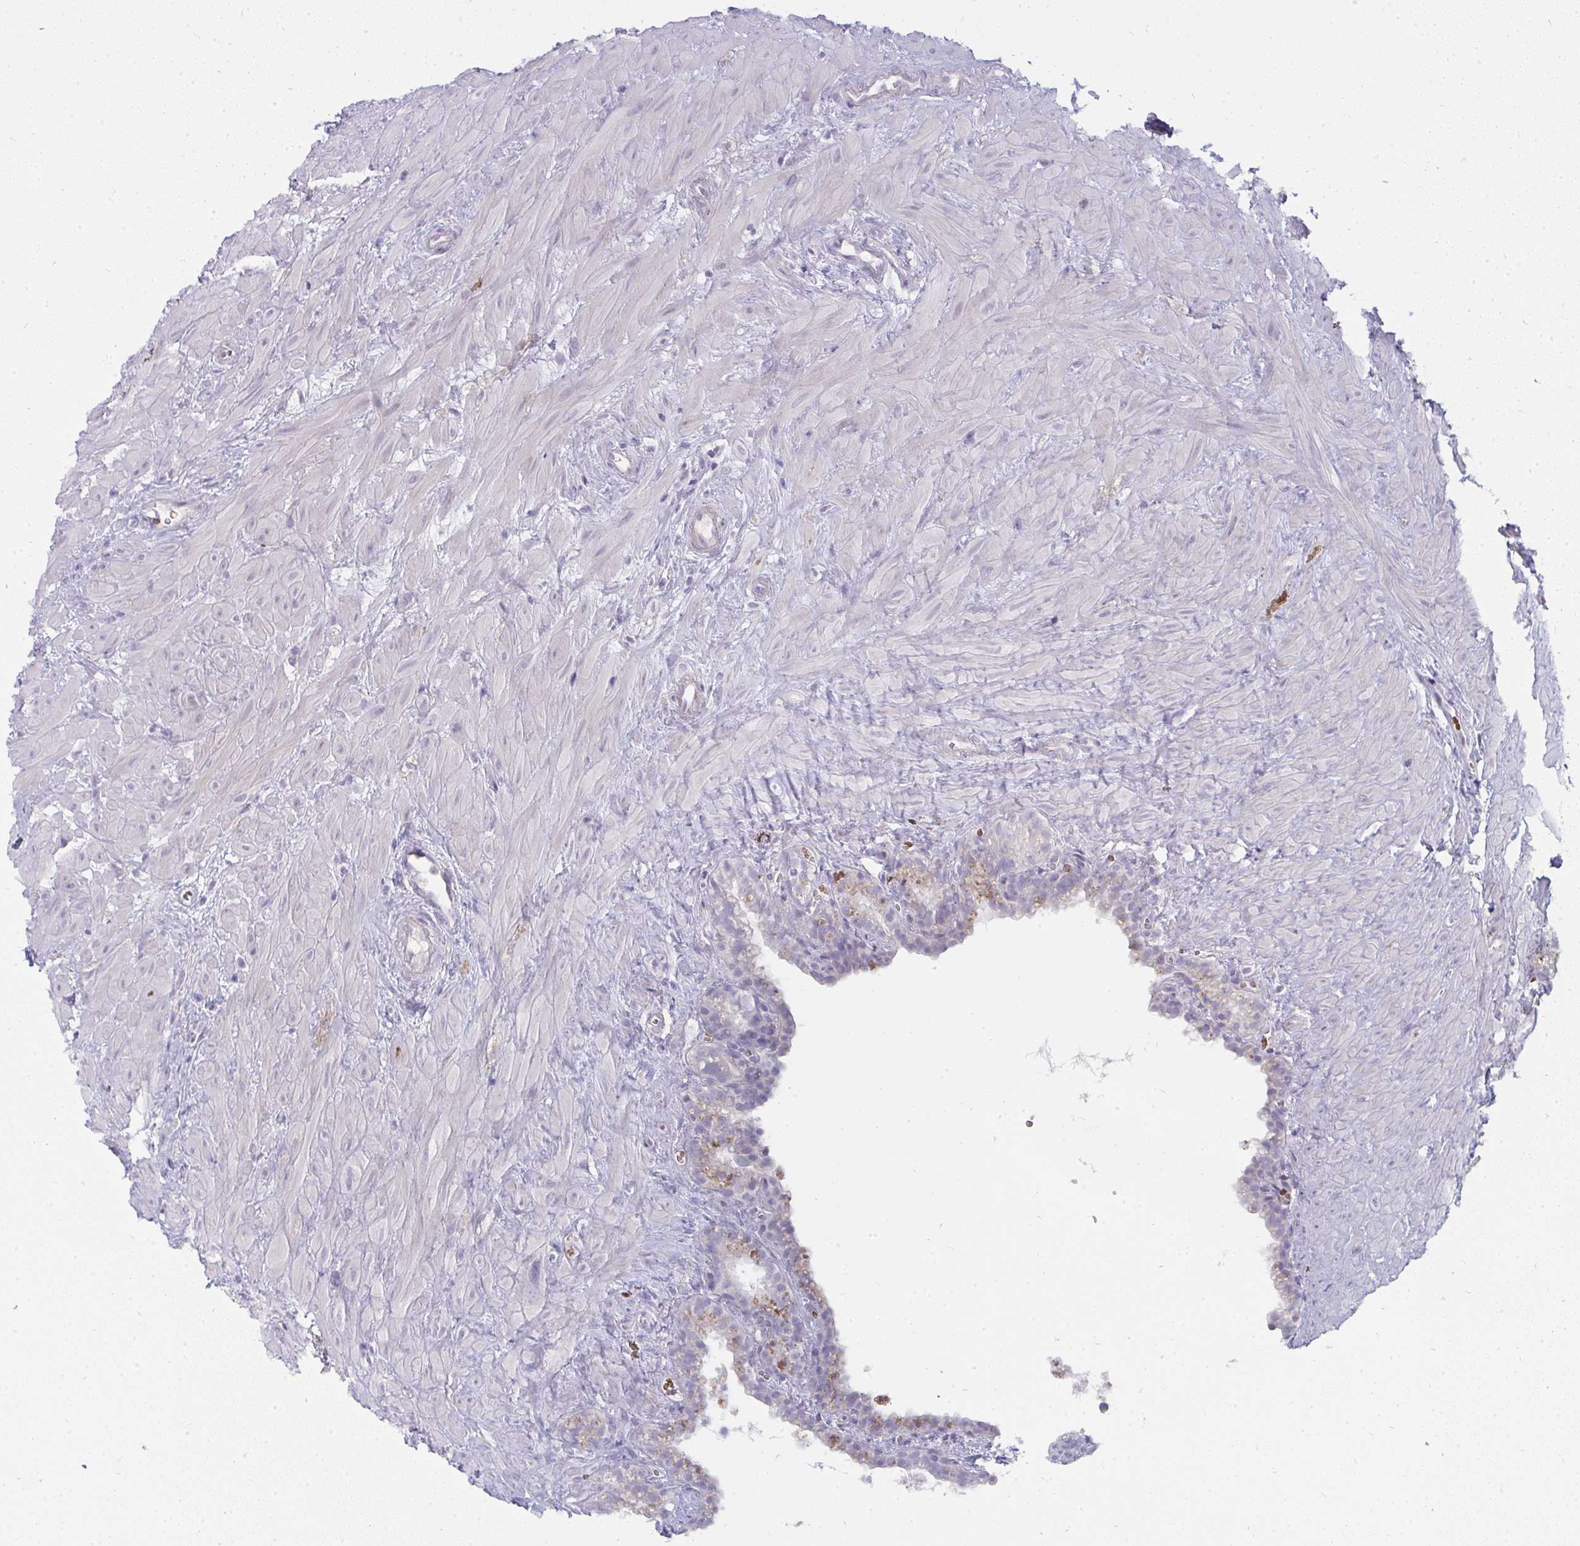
{"staining": {"intensity": "negative", "quantity": "none", "location": "none"}, "tissue": "seminal vesicle", "cell_type": "Glandular cells", "image_type": "normal", "snomed": [{"axis": "morphology", "description": "Normal tissue, NOS"}, {"axis": "topography", "description": "Seminal veicle"}], "caption": "A photomicrograph of seminal vesicle stained for a protein reveals no brown staining in glandular cells.", "gene": "SHB", "patient": {"sex": "male", "age": 76}}